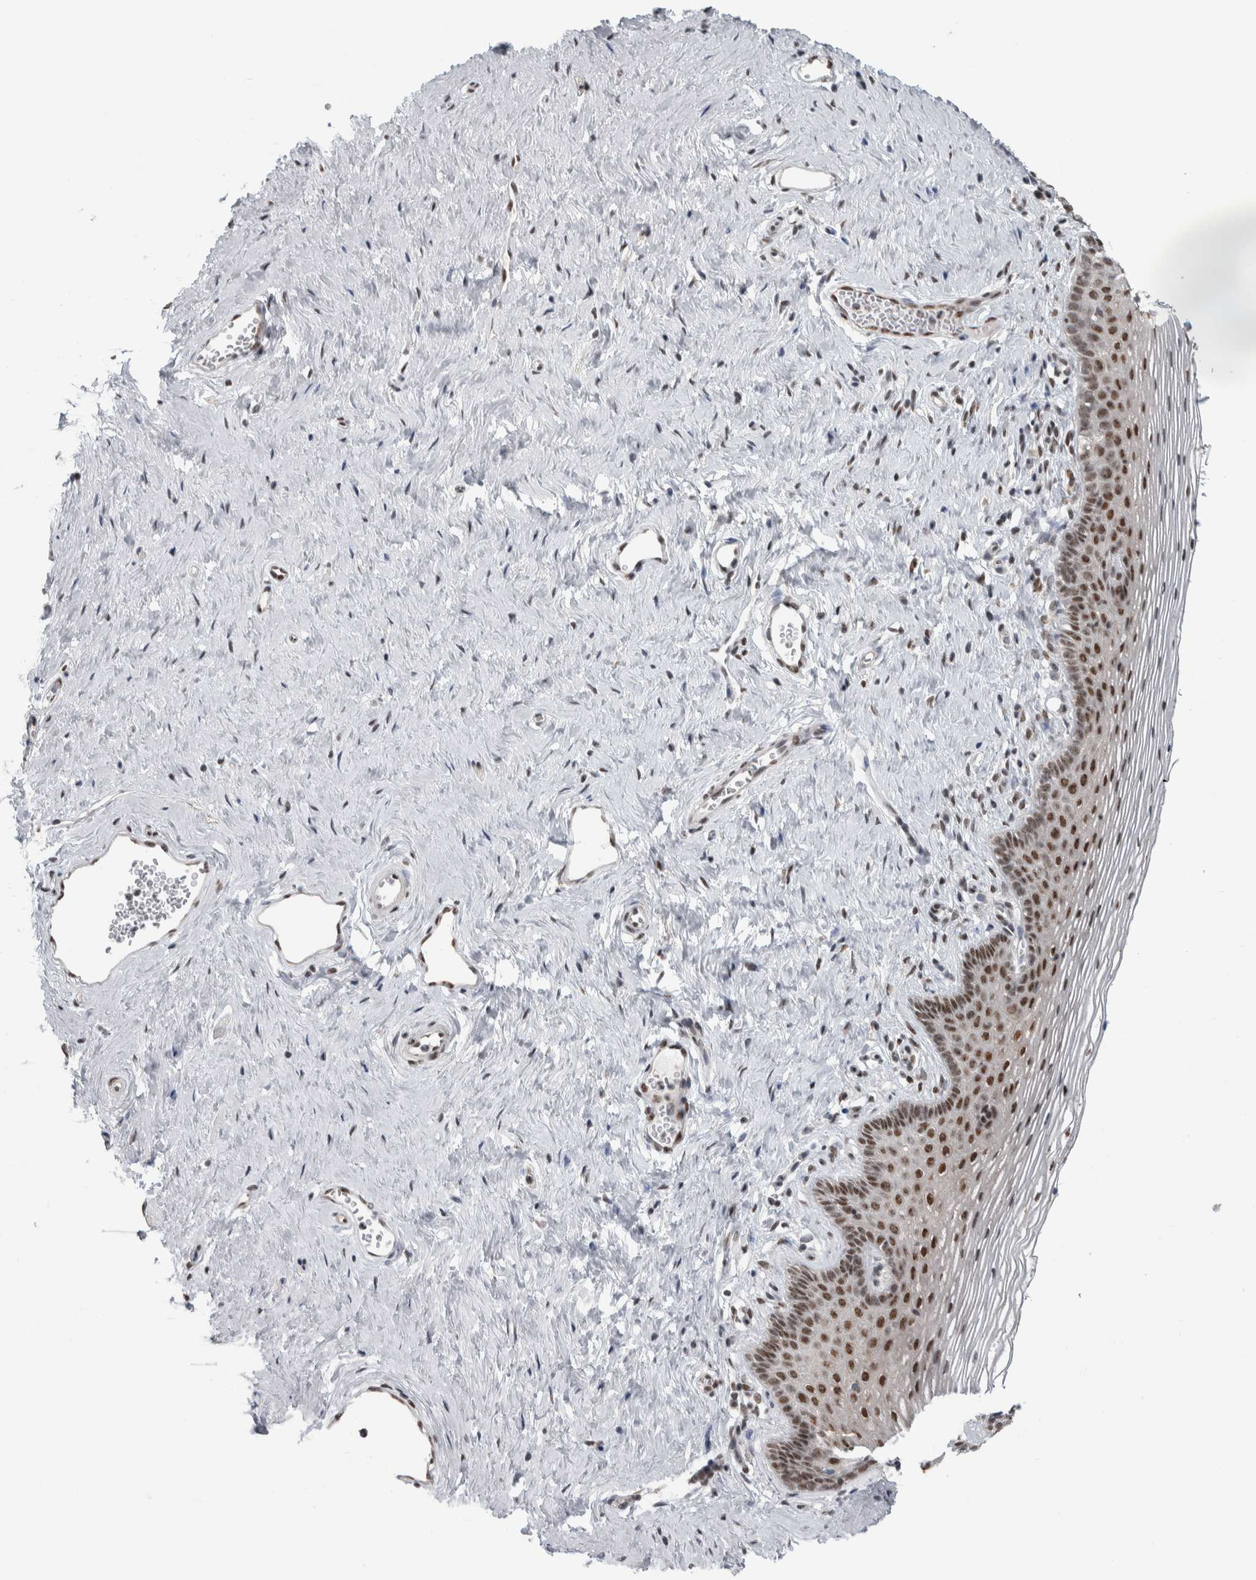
{"staining": {"intensity": "strong", "quantity": "<25%", "location": "nuclear"}, "tissue": "vagina", "cell_type": "Squamous epithelial cells", "image_type": "normal", "snomed": [{"axis": "morphology", "description": "Normal tissue, NOS"}, {"axis": "topography", "description": "Vagina"}], "caption": "Protein staining by IHC exhibits strong nuclear staining in about <25% of squamous epithelial cells in benign vagina.", "gene": "TAX1BP1", "patient": {"sex": "female", "age": 32}}